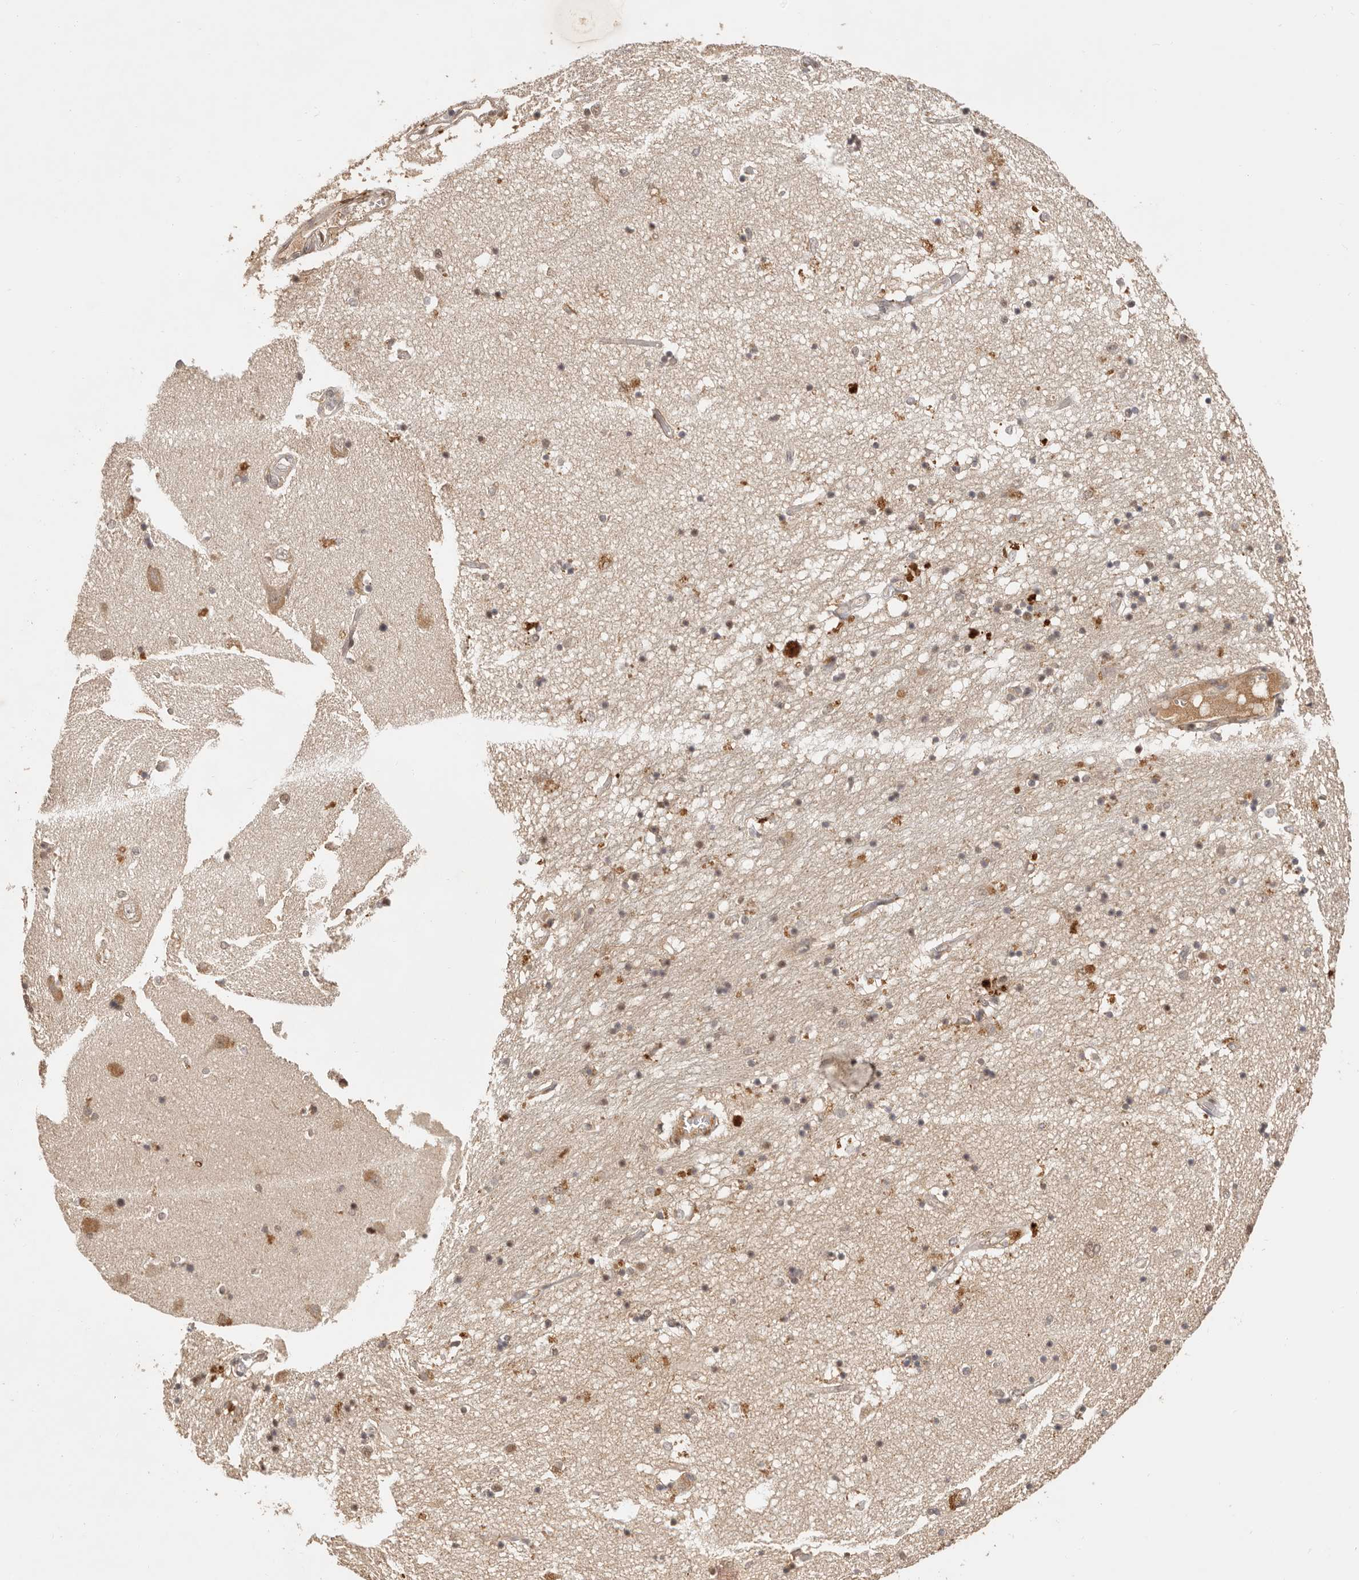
{"staining": {"intensity": "weak", "quantity": "25%-75%", "location": "cytoplasmic/membranous"}, "tissue": "hippocampus", "cell_type": "Glial cells", "image_type": "normal", "snomed": [{"axis": "morphology", "description": "Normal tissue, NOS"}, {"axis": "topography", "description": "Hippocampus"}], "caption": "High-power microscopy captured an immunohistochemistry histopathology image of normal hippocampus, revealing weak cytoplasmic/membranous positivity in about 25%-75% of glial cells. (IHC, brightfield microscopy, high magnification).", "gene": "PSMA5", "patient": {"sex": "male", "age": 45}}